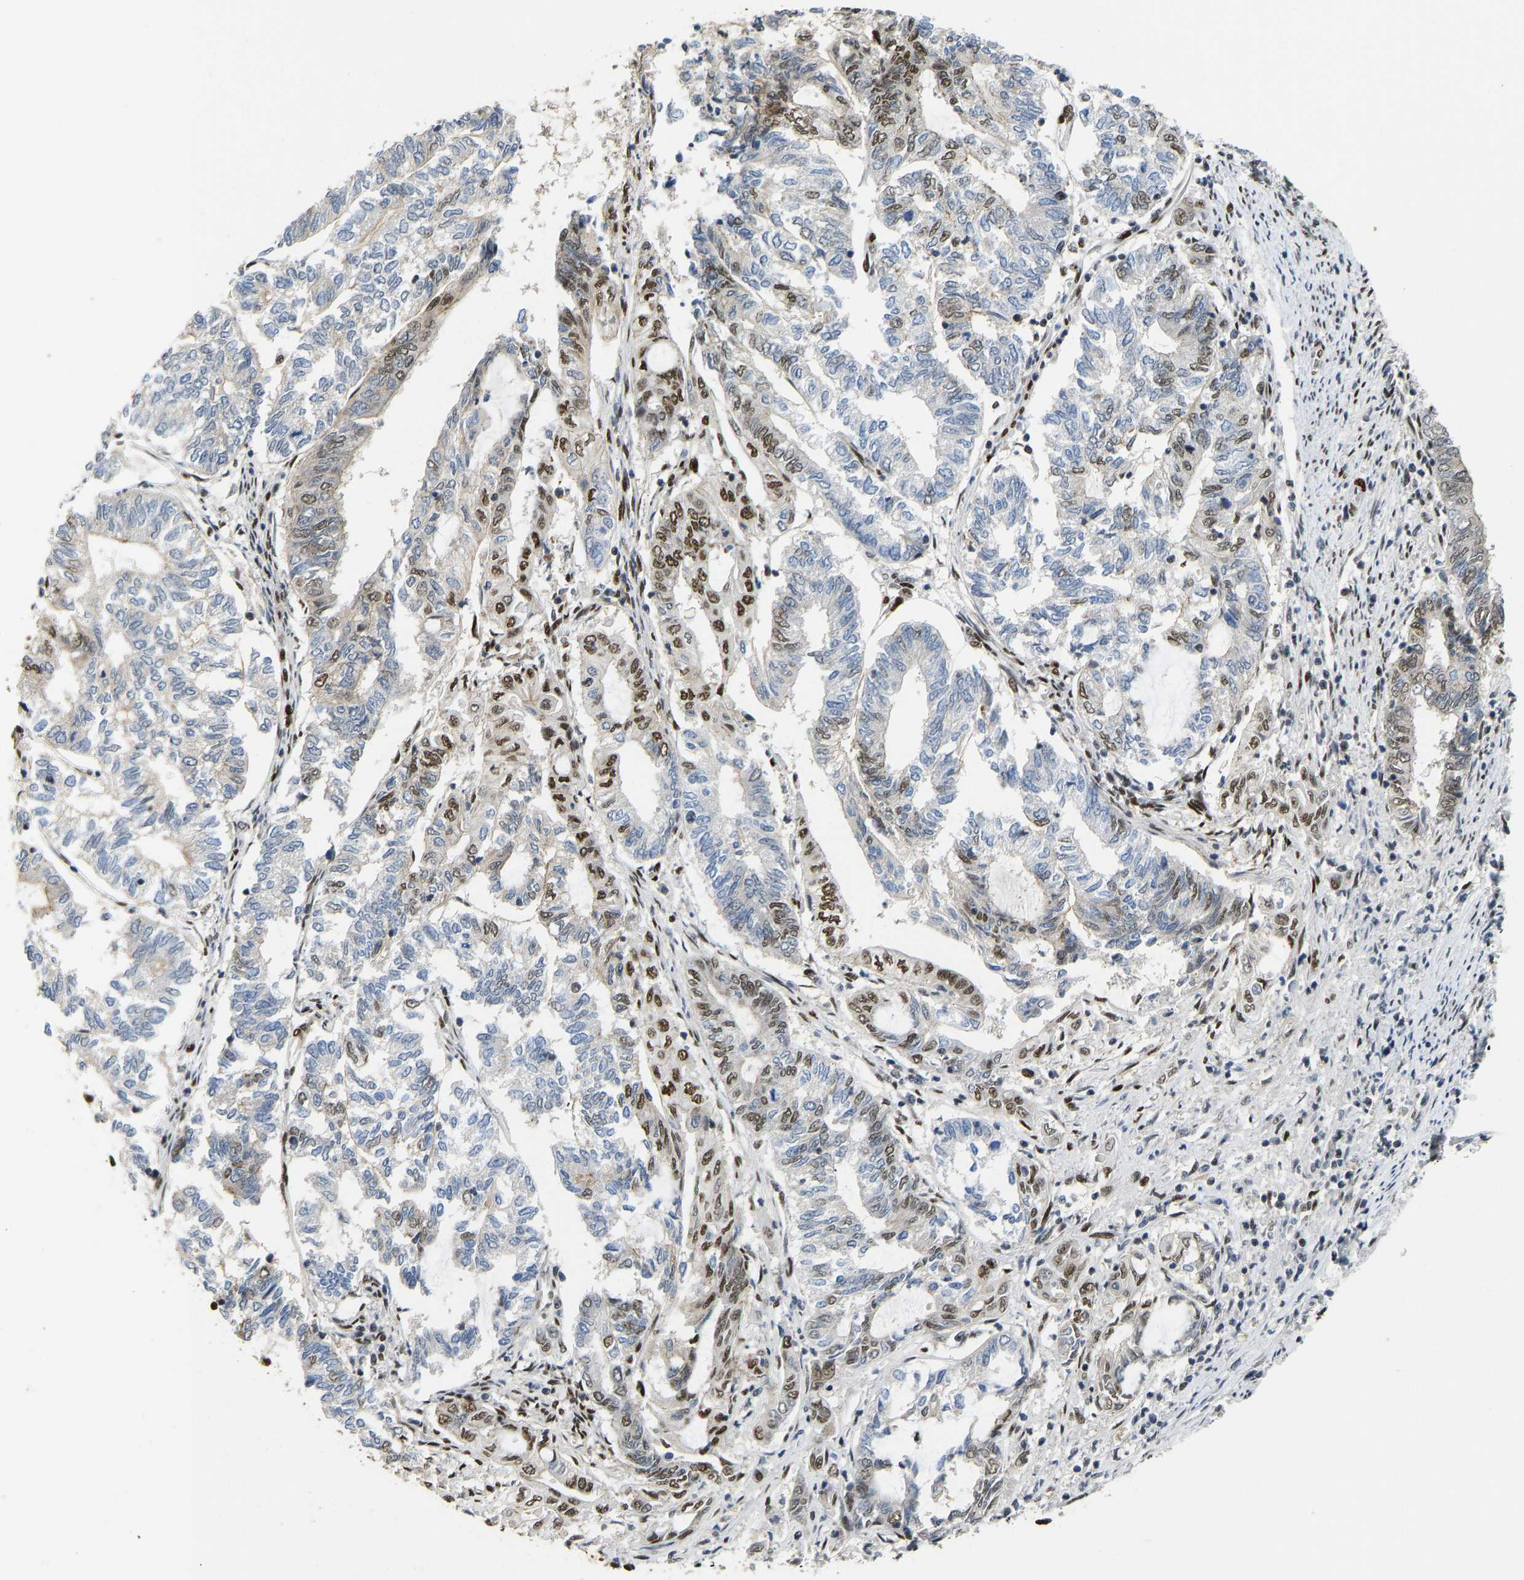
{"staining": {"intensity": "moderate", "quantity": "25%-75%", "location": "nuclear"}, "tissue": "endometrial cancer", "cell_type": "Tumor cells", "image_type": "cancer", "snomed": [{"axis": "morphology", "description": "Adenocarcinoma, NOS"}, {"axis": "topography", "description": "Uterus"}, {"axis": "topography", "description": "Endometrium"}], "caption": "The histopathology image demonstrates immunohistochemical staining of endometrial adenocarcinoma. There is moderate nuclear positivity is present in about 25%-75% of tumor cells.", "gene": "FOXK1", "patient": {"sex": "female", "age": 70}}